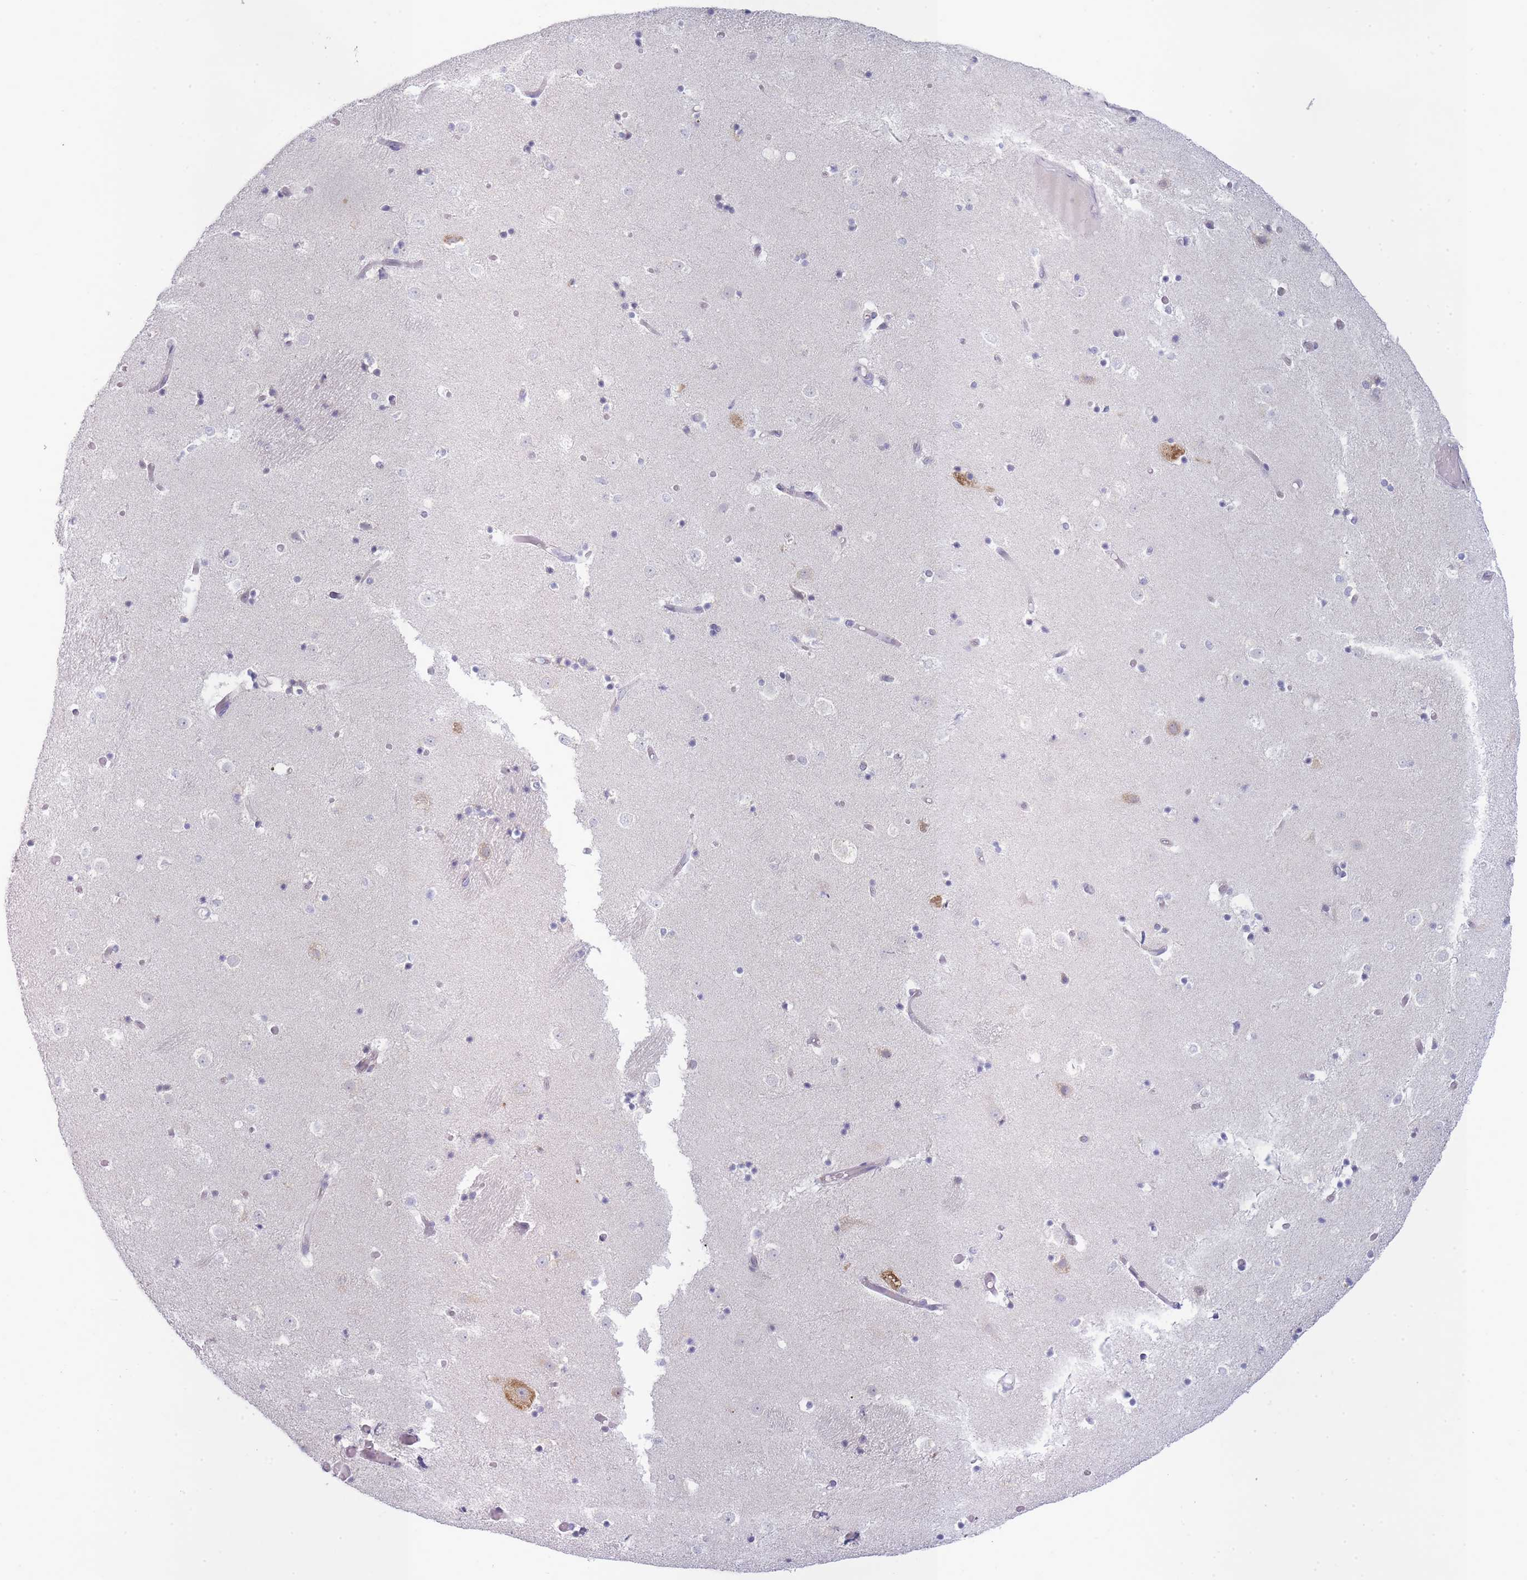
{"staining": {"intensity": "negative", "quantity": "none", "location": "none"}, "tissue": "caudate", "cell_type": "Glial cells", "image_type": "normal", "snomed": [{"axis": "morphology", "description": "Normal tissue, NOS"}, {"axis": "topography", "description": "Lateral ventricle wall"}], "caption": "High magnification brightfield microscopy of benign caudate stained with DAB (3,3'-diaminobenzidine) (brown) and counterstained with hematoxylin (blue): glial cells show no significant expression.", "gene": "OR5L1", "patient": {"sex": "female", "age": 52}}